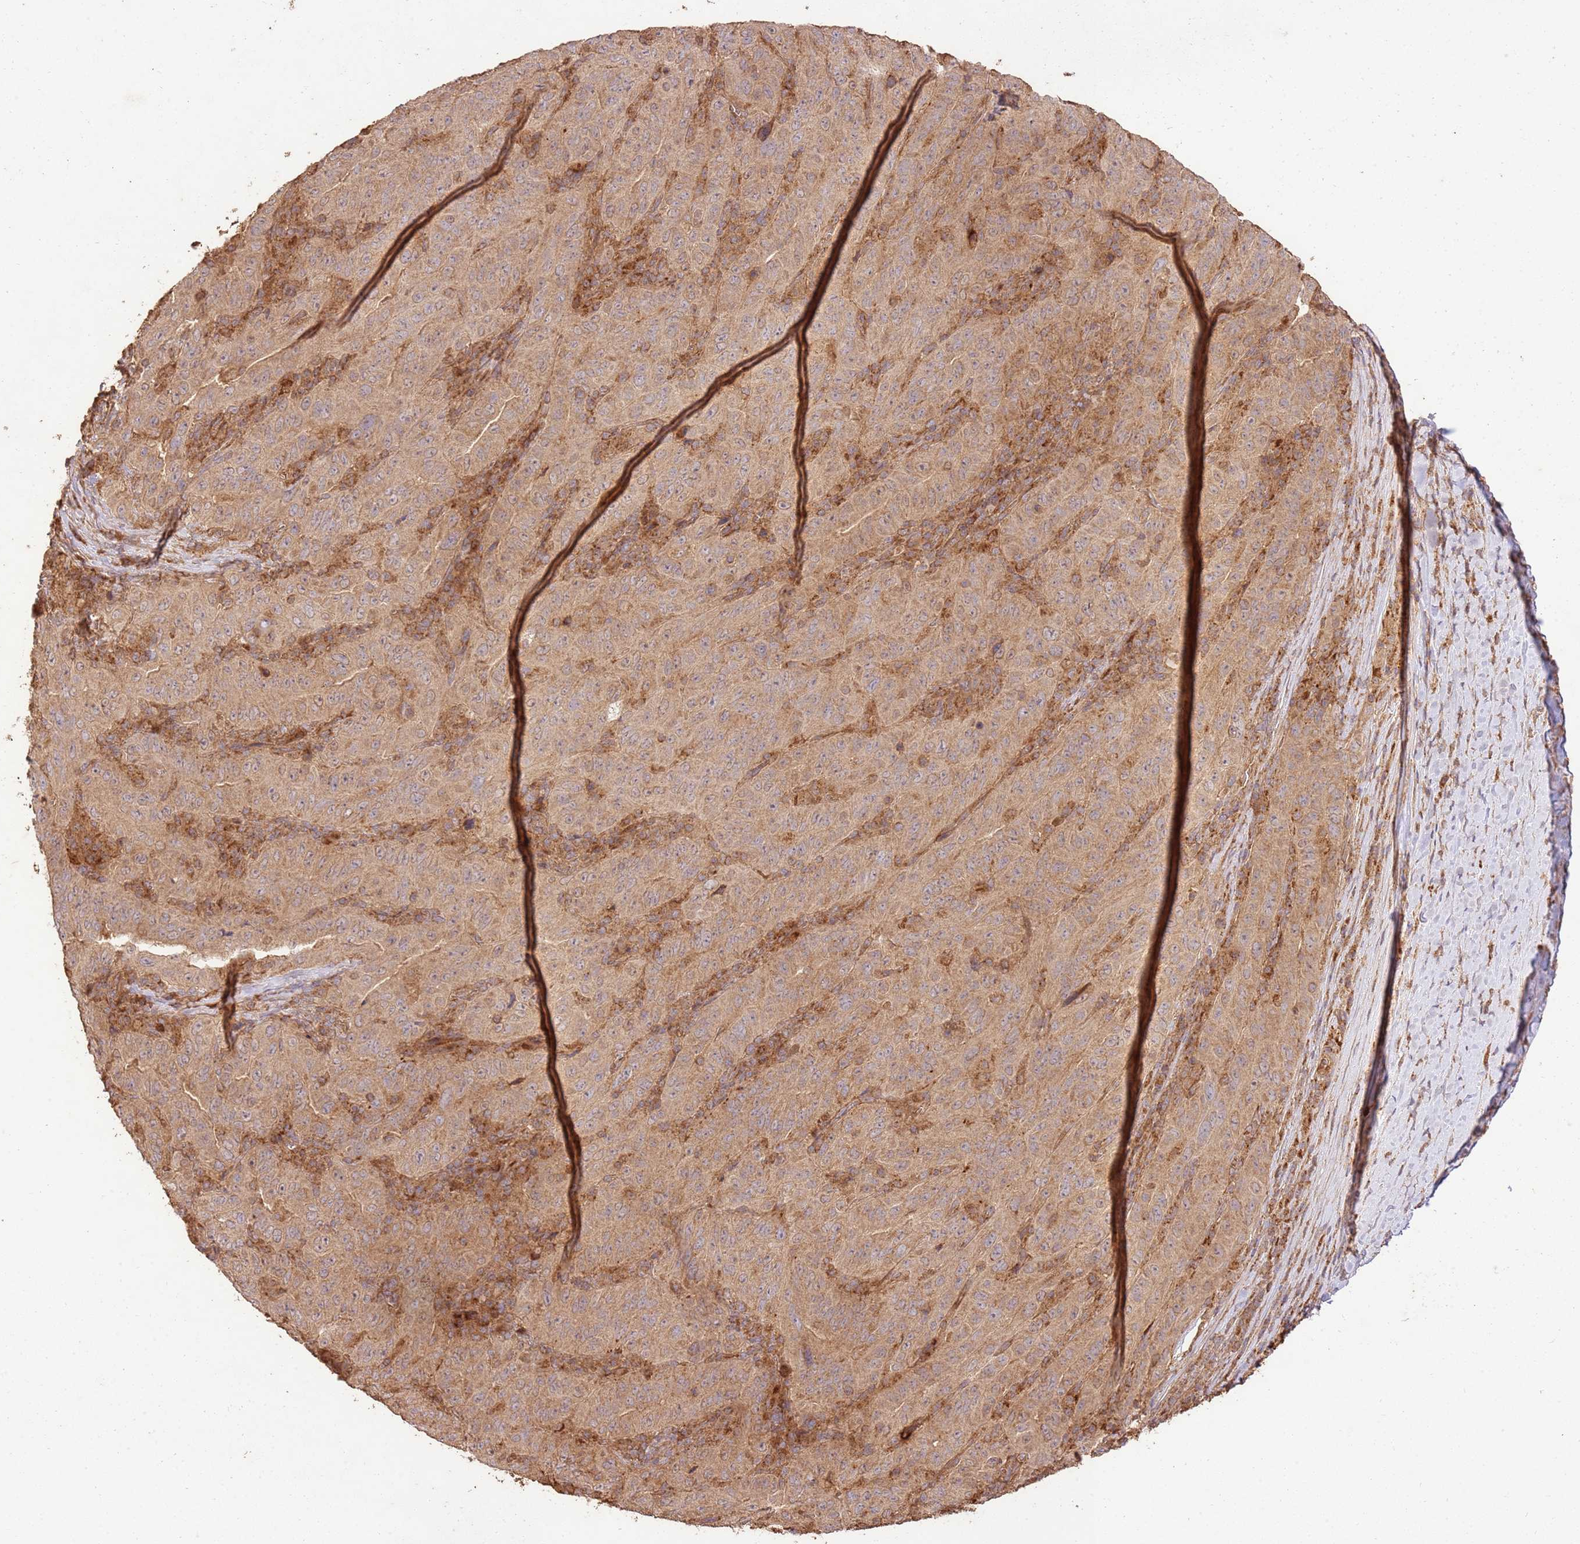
{"staining": {"intensity": "moderate", "quantity": ">75%", "location": "cytoplasmic/membranous"}, "tissue": "pancreatic cancer", "cell_type": "Tumor cells", "image_type": "cancer", "snomed": [{"axis": "morphology", "description": "Adenocarcinoma, NOS"}, {"axis": "topography", "description": "Pancreas"}], "caption": "A histopathology image showing moderate cytoplasmic/membranous positivity in approximately >75% of tumor cells in pancreatic cancer (adenocarcinoma), as visualized by brown immunohistochemical staining.", "gene": "LRRC28", "patient": {"sex": "male", "age": 63}}